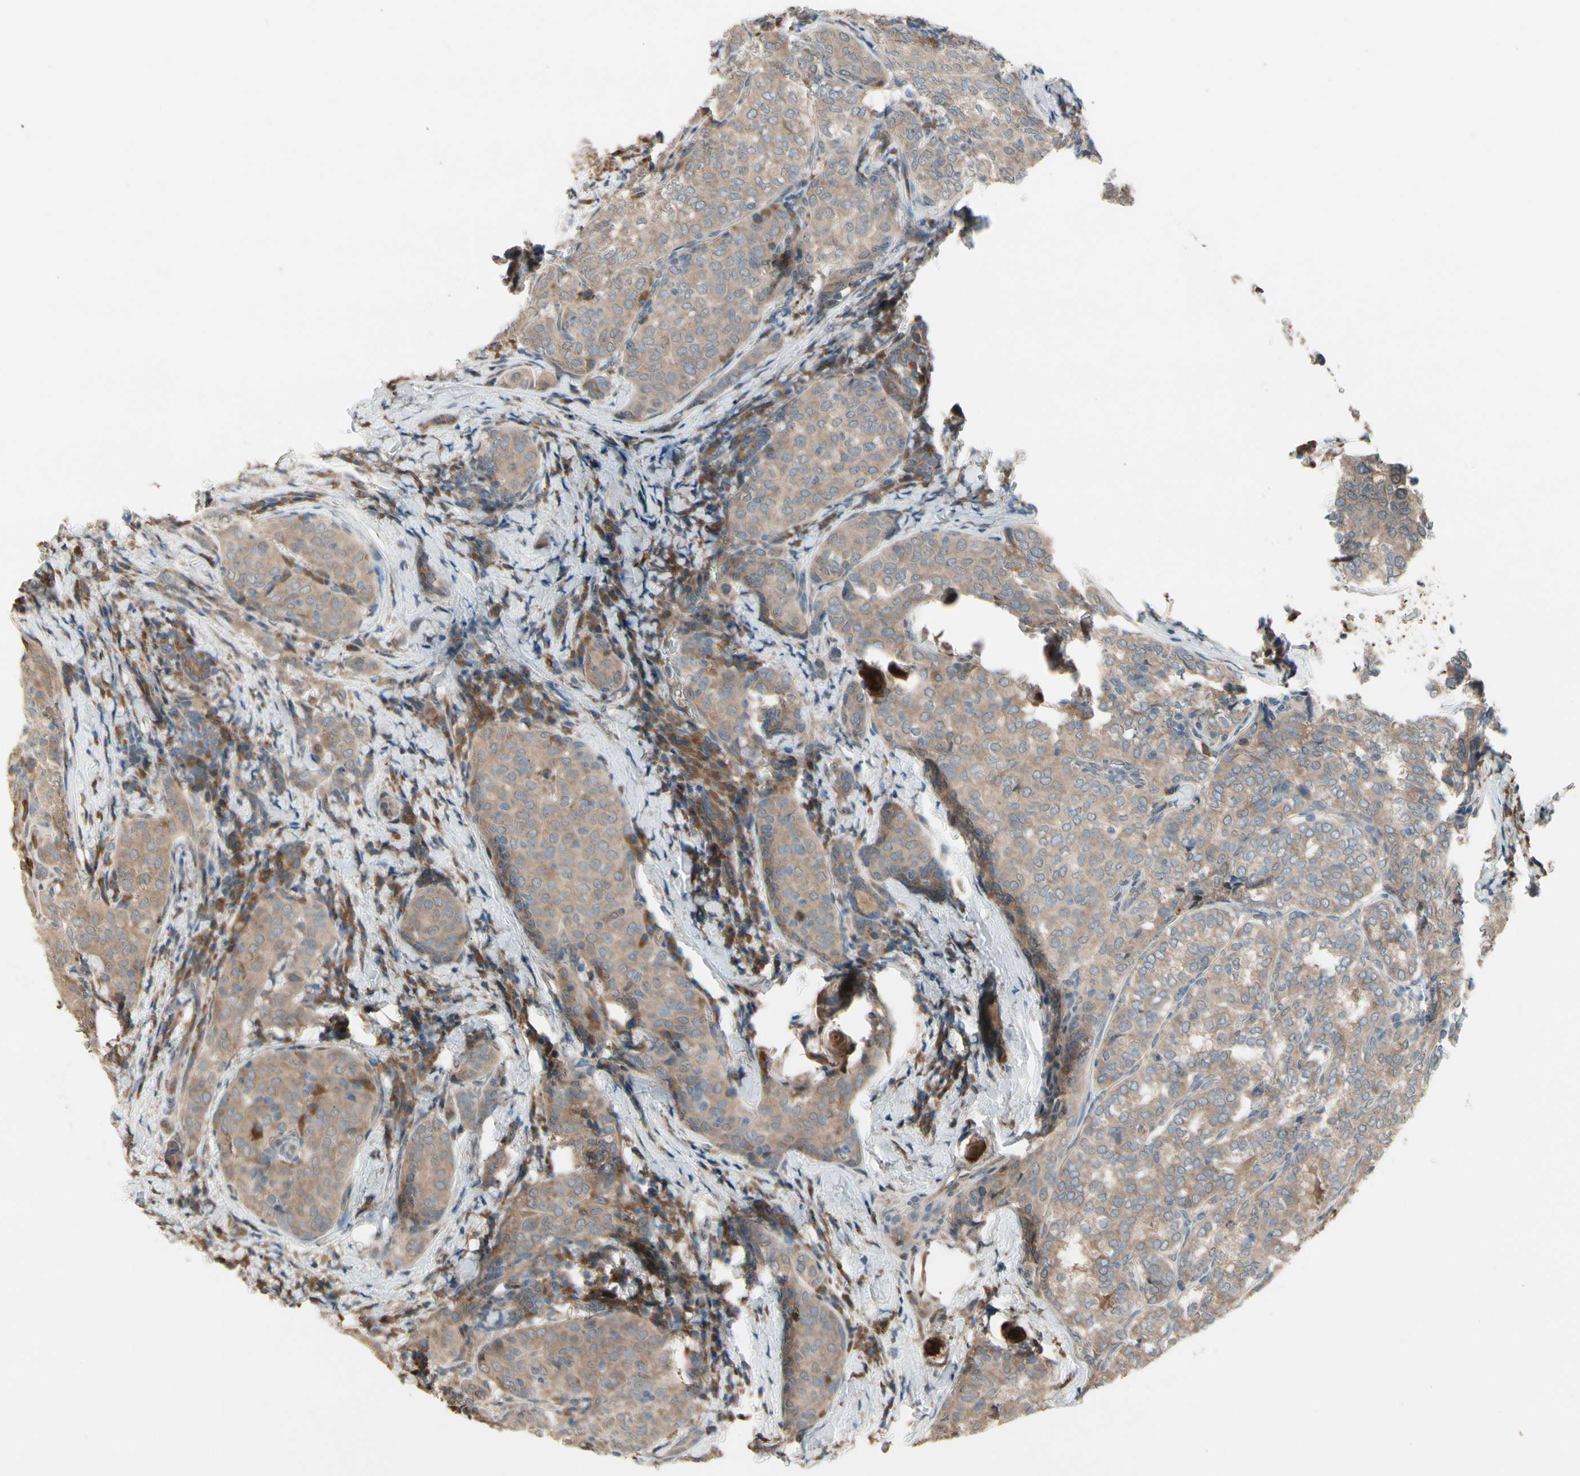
{"staining": {"intensity": "weak", "quantity": ">75%", "location": "cytoplasmic/membranous"}, "tissue": "thyroid cancer", "cell_type": "Tumor cells", "image_type": "cancer", "snomed": [{"axis": "morphology", "description": "Normal tissue, NOS"}, {"axis": "morphology", "description": "Papillary adenocarcinoma, NOS"}, {"axis": "topography", "description": "Thyroid gland"}], "caption": "The immunohistochemical stain labels weak cytoplasmic/membranous staining in tumor cells of thyroid papillary adenocarcinoma tissue.", "gene": "SNX29", "patient": {"sex": "female", "age": 30}}